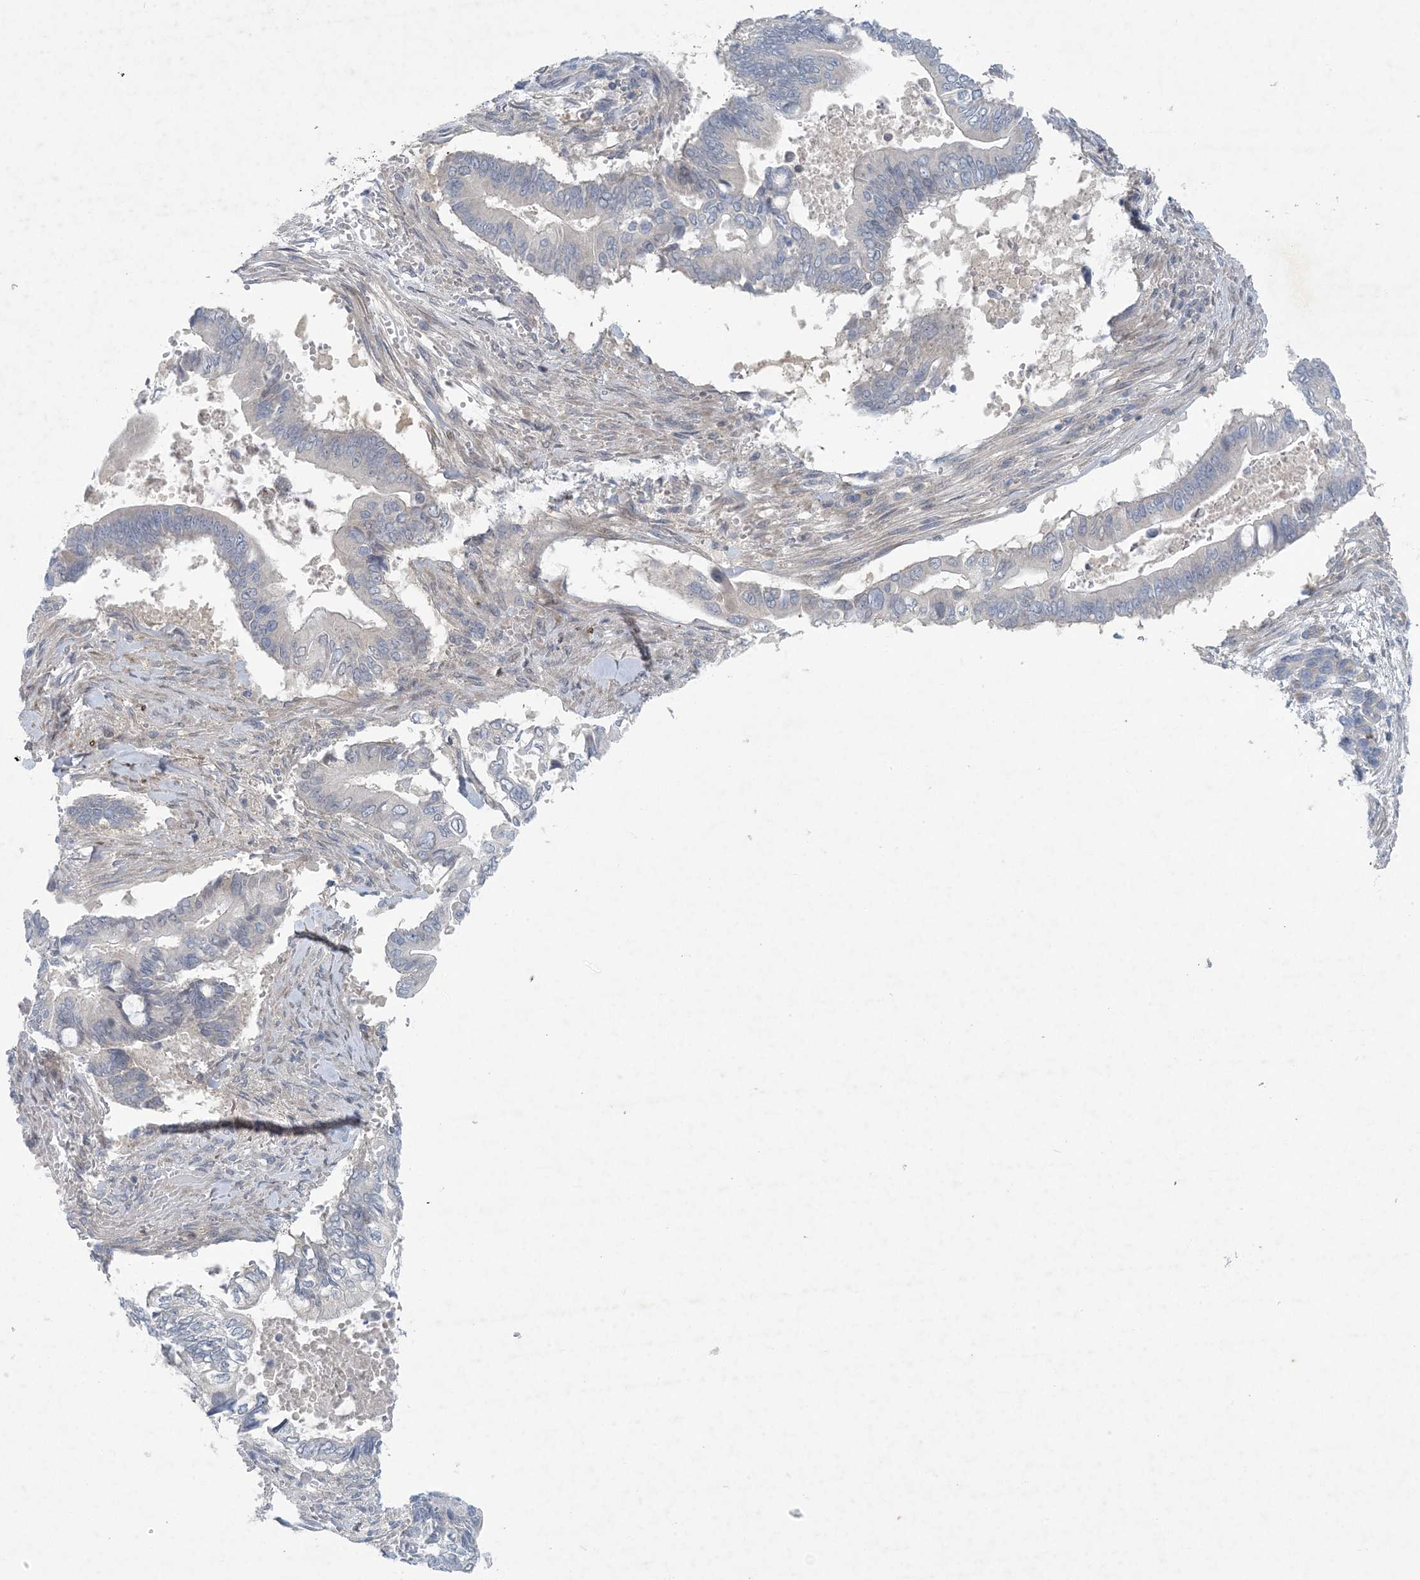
{"staining": {"intensity": "negative", "quantity": "none", "location": "none"}, "tissue": "pancreatic cancer", "cell_type": "Tumor cells", "image_type": "cancer", "snomed": [{"axis": "morphology", "description": "Adenocarcinoma, NOS"}, {"axis": "topography", "description": "Pancreas"}], "caption": "High magnification brightfield microscopy of pancreatic adenocarcinoma stained with DAB (brown) and counterstained with hematoxylin (blue): tumor cells show no significant expression.", "gene": "HIKESHI", "patient": {"sex": "male", "age": 68}}